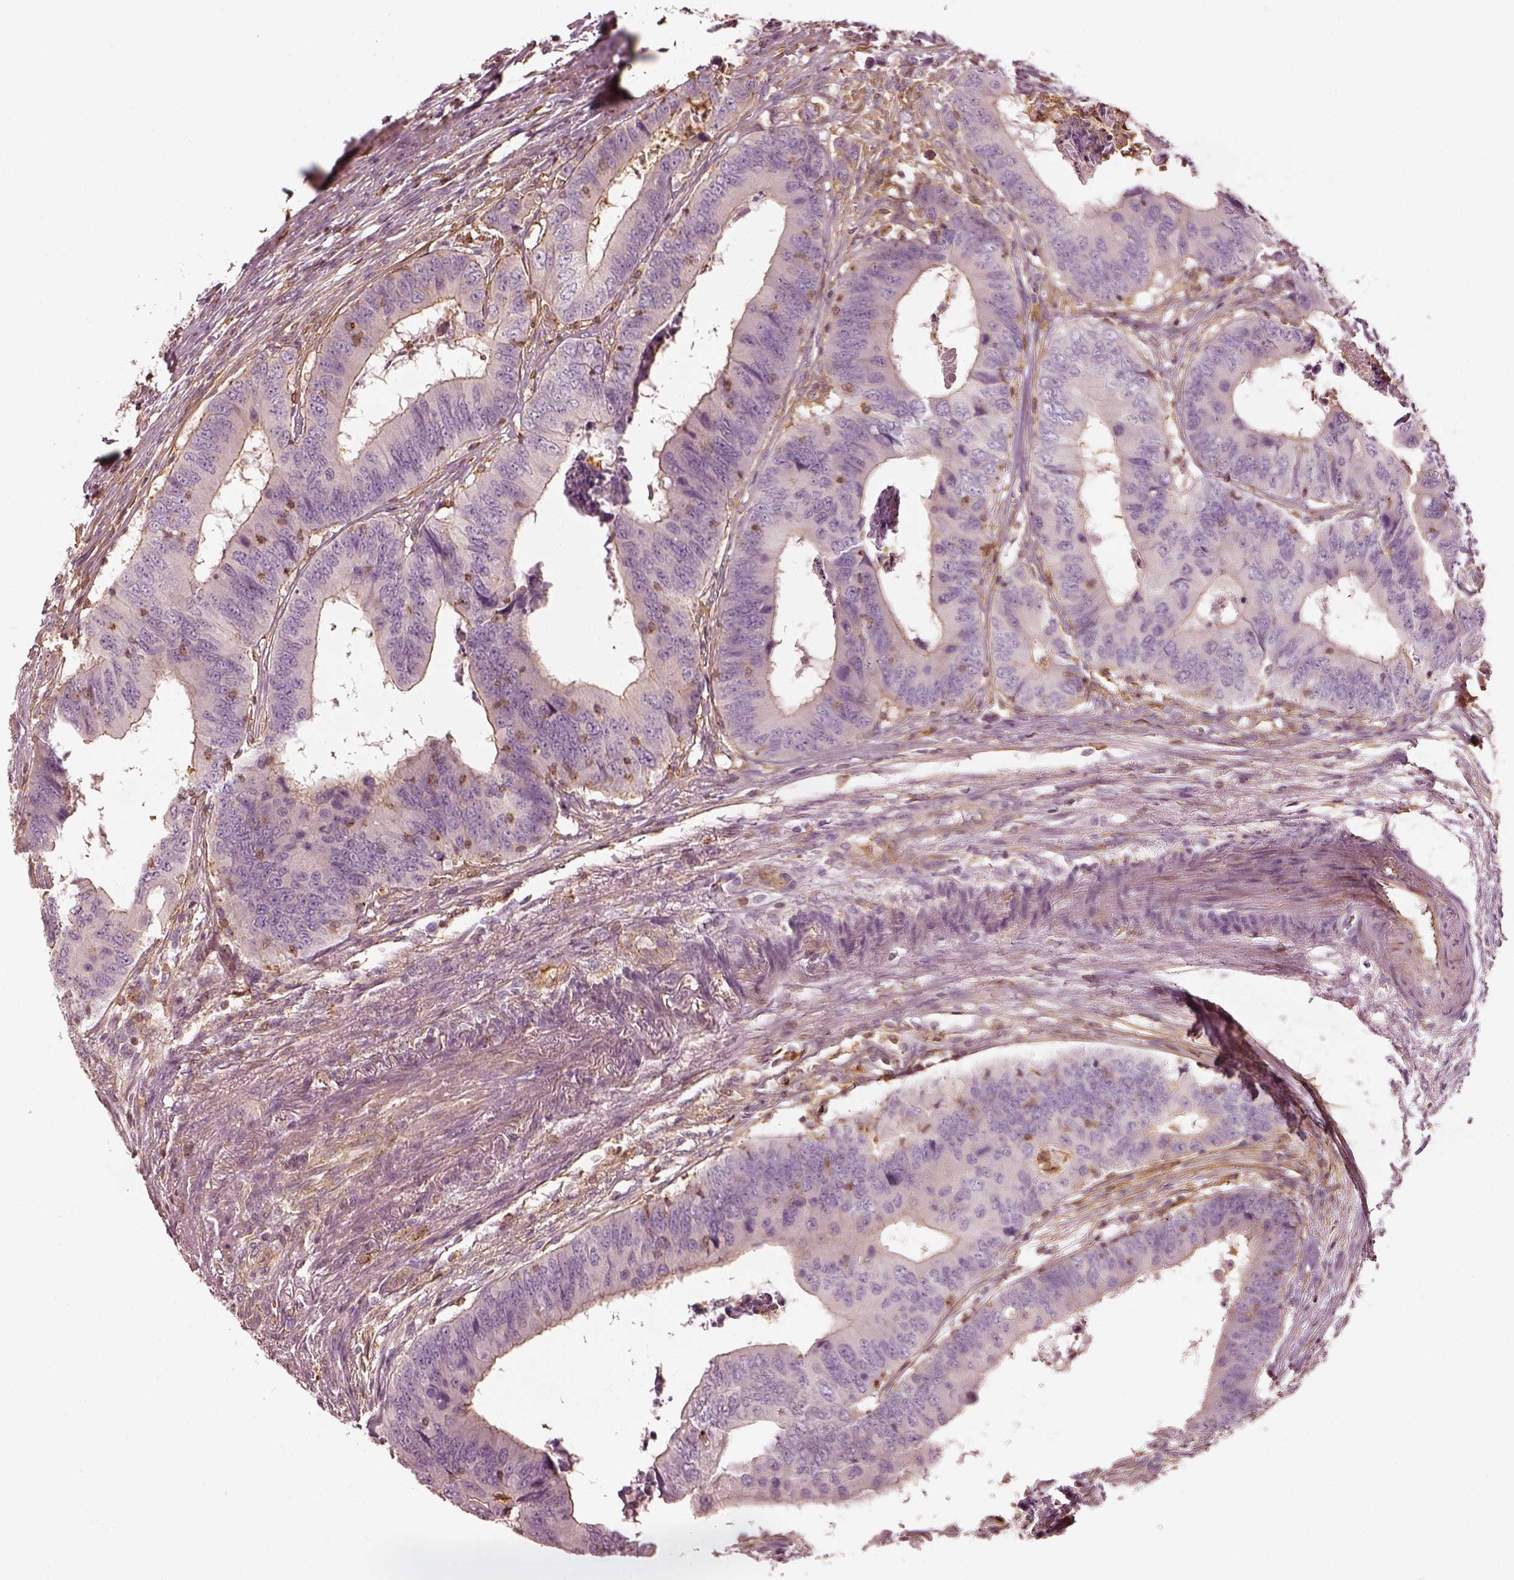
{"staining": {"intensity": "negative", "quantity": "none", "location": "none"}, "tissue": "colorectal cancer", "cell_type": "Tumor cells", "image_type": "cancer", "snomed": [{"axis": "morphology", "description": "Adenocarcinoma, NOS"}, {"axis": "topography", "description": "Colon"}], "caption": "The micrograph demonstrates no significant staining in tumor cells of colorectal adenocarcinoma.", "gene": "ZYX", "patient": {"sex": "male", "age": 53}}